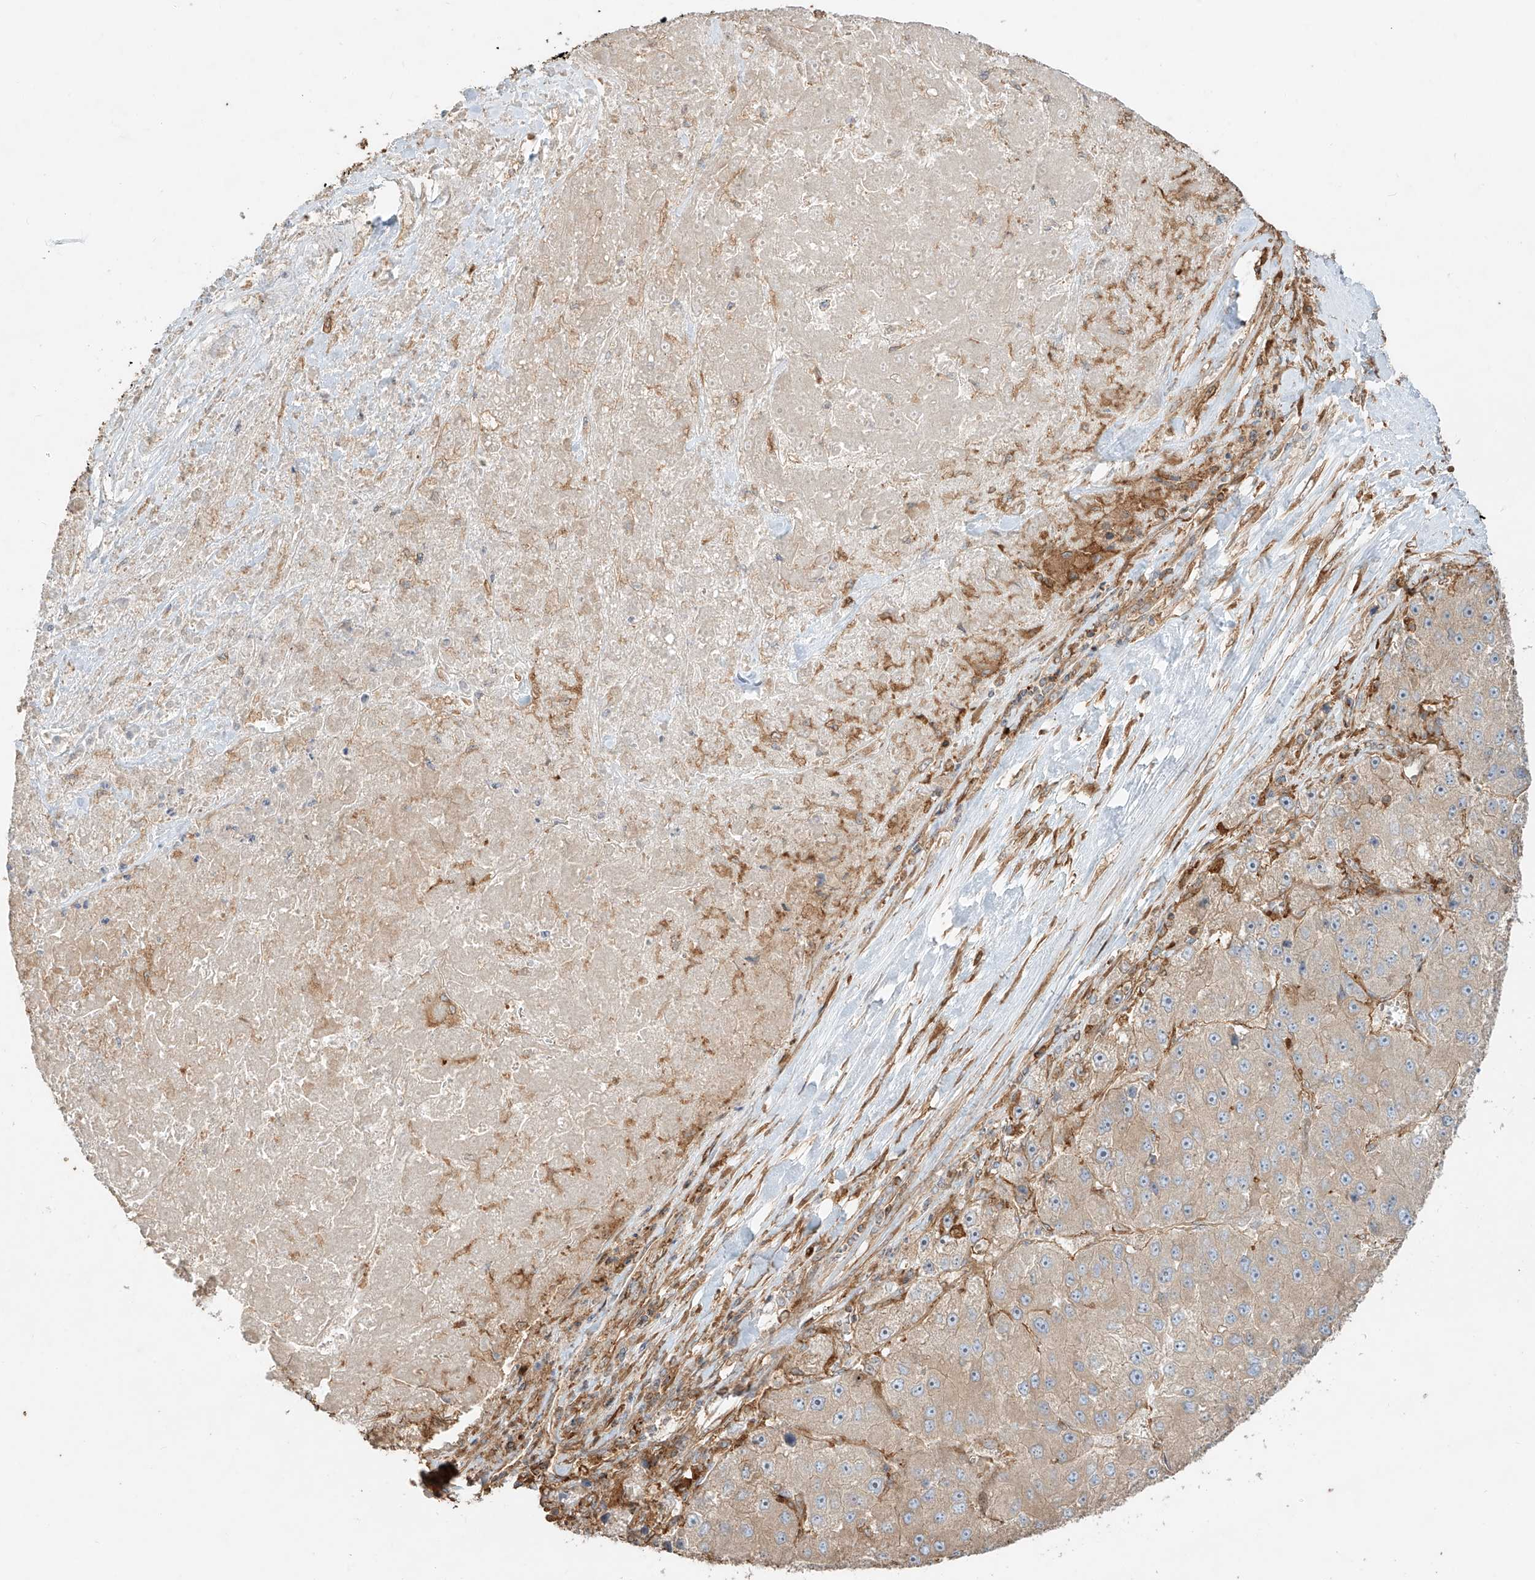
{"staining": {"intensity": "weak", "quantity": ">75%", "location": "cytoplasmic/membranous"}, "tissue": "liver cancer", "cell_type": "Tumor cells", "image_type": "cancer", "snomed": [{"axis": "morphology", "description": "Carcinoma, Hepatocellular, NOS"}, {"axis": "topography", "description": "Liver"}], "caption": "Immunohistochemical staining of human liver cancer exhibits weak cytoplasmic/membranous protein positivity in approximately >75% of tumor cells.", "gene": "SNX9", "patient": {"sex": "female", "age": 73}}